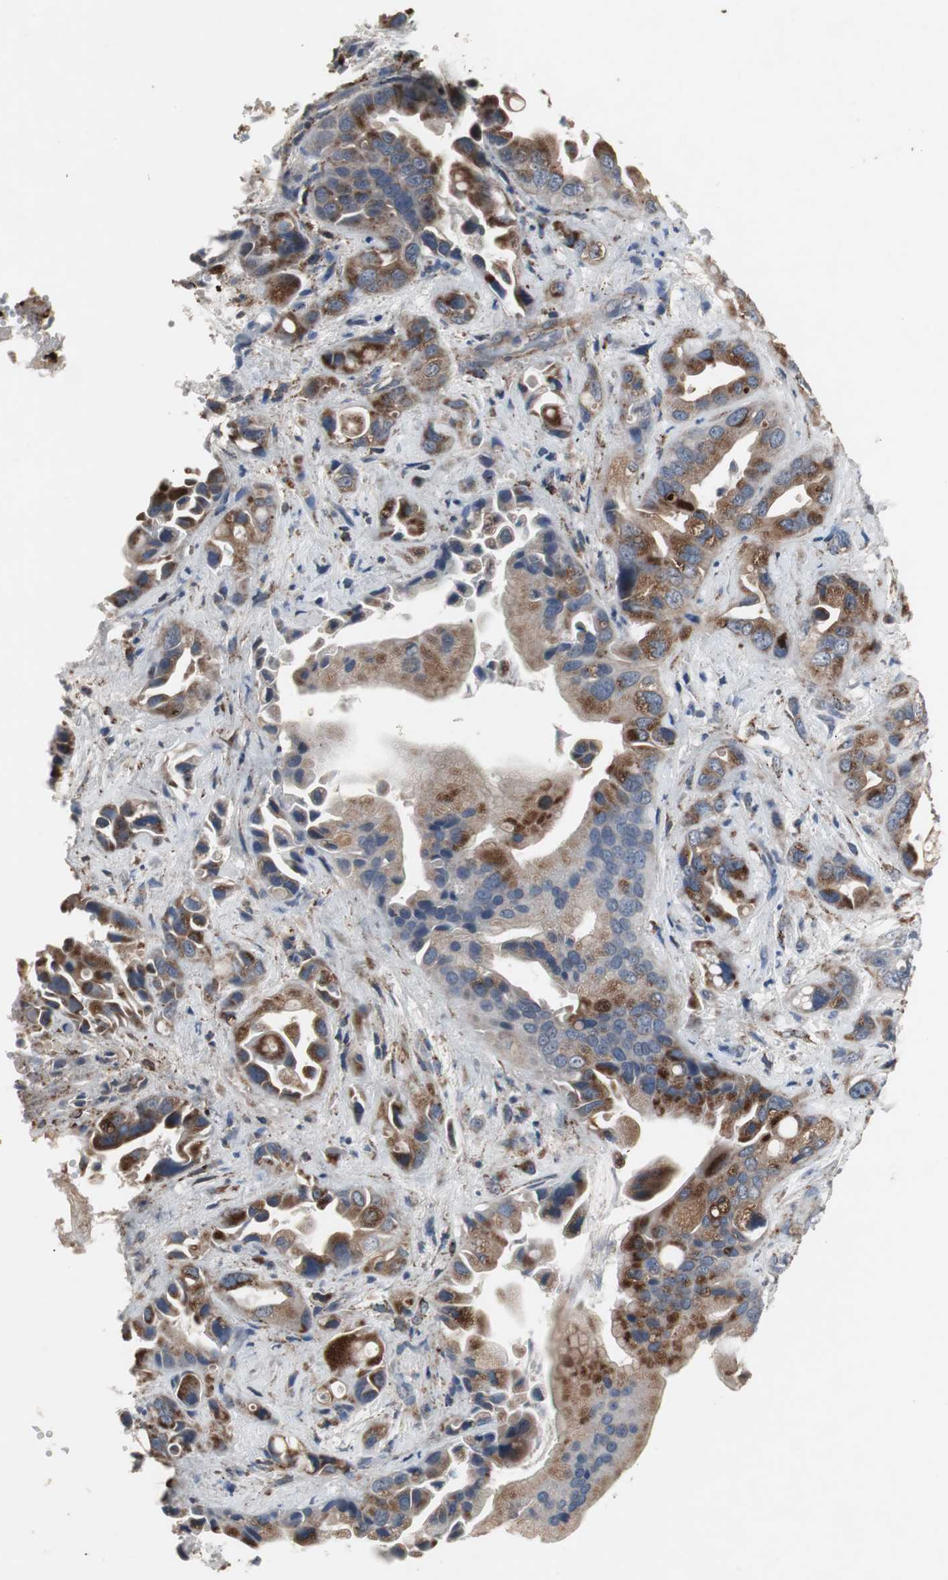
{"staining": {"intensity": "strong", "quantity": ">75%", "location": "cytoplasmic/membranous"}, "tissue": "pancreatic cancer", "cell_type": "Tumor cells", "image_type": "cancer", "snomed": [{"axis": "morphology", "description": "Adenocarcinoma, NOS"}, {"axis": "topography", "description": "Pancreas"}], "caption": "A brown stain highlights strong cytoplasmic/membranous expression of a protein in adenocarcinoma (pancreatic) tumor cells. (Stains: DAB in brown, nuclei in blue, Microscopy: brightfield microscopy at high magnification).", "gene": "GBA1", "patient": {"sex": "female", "age": 77}}